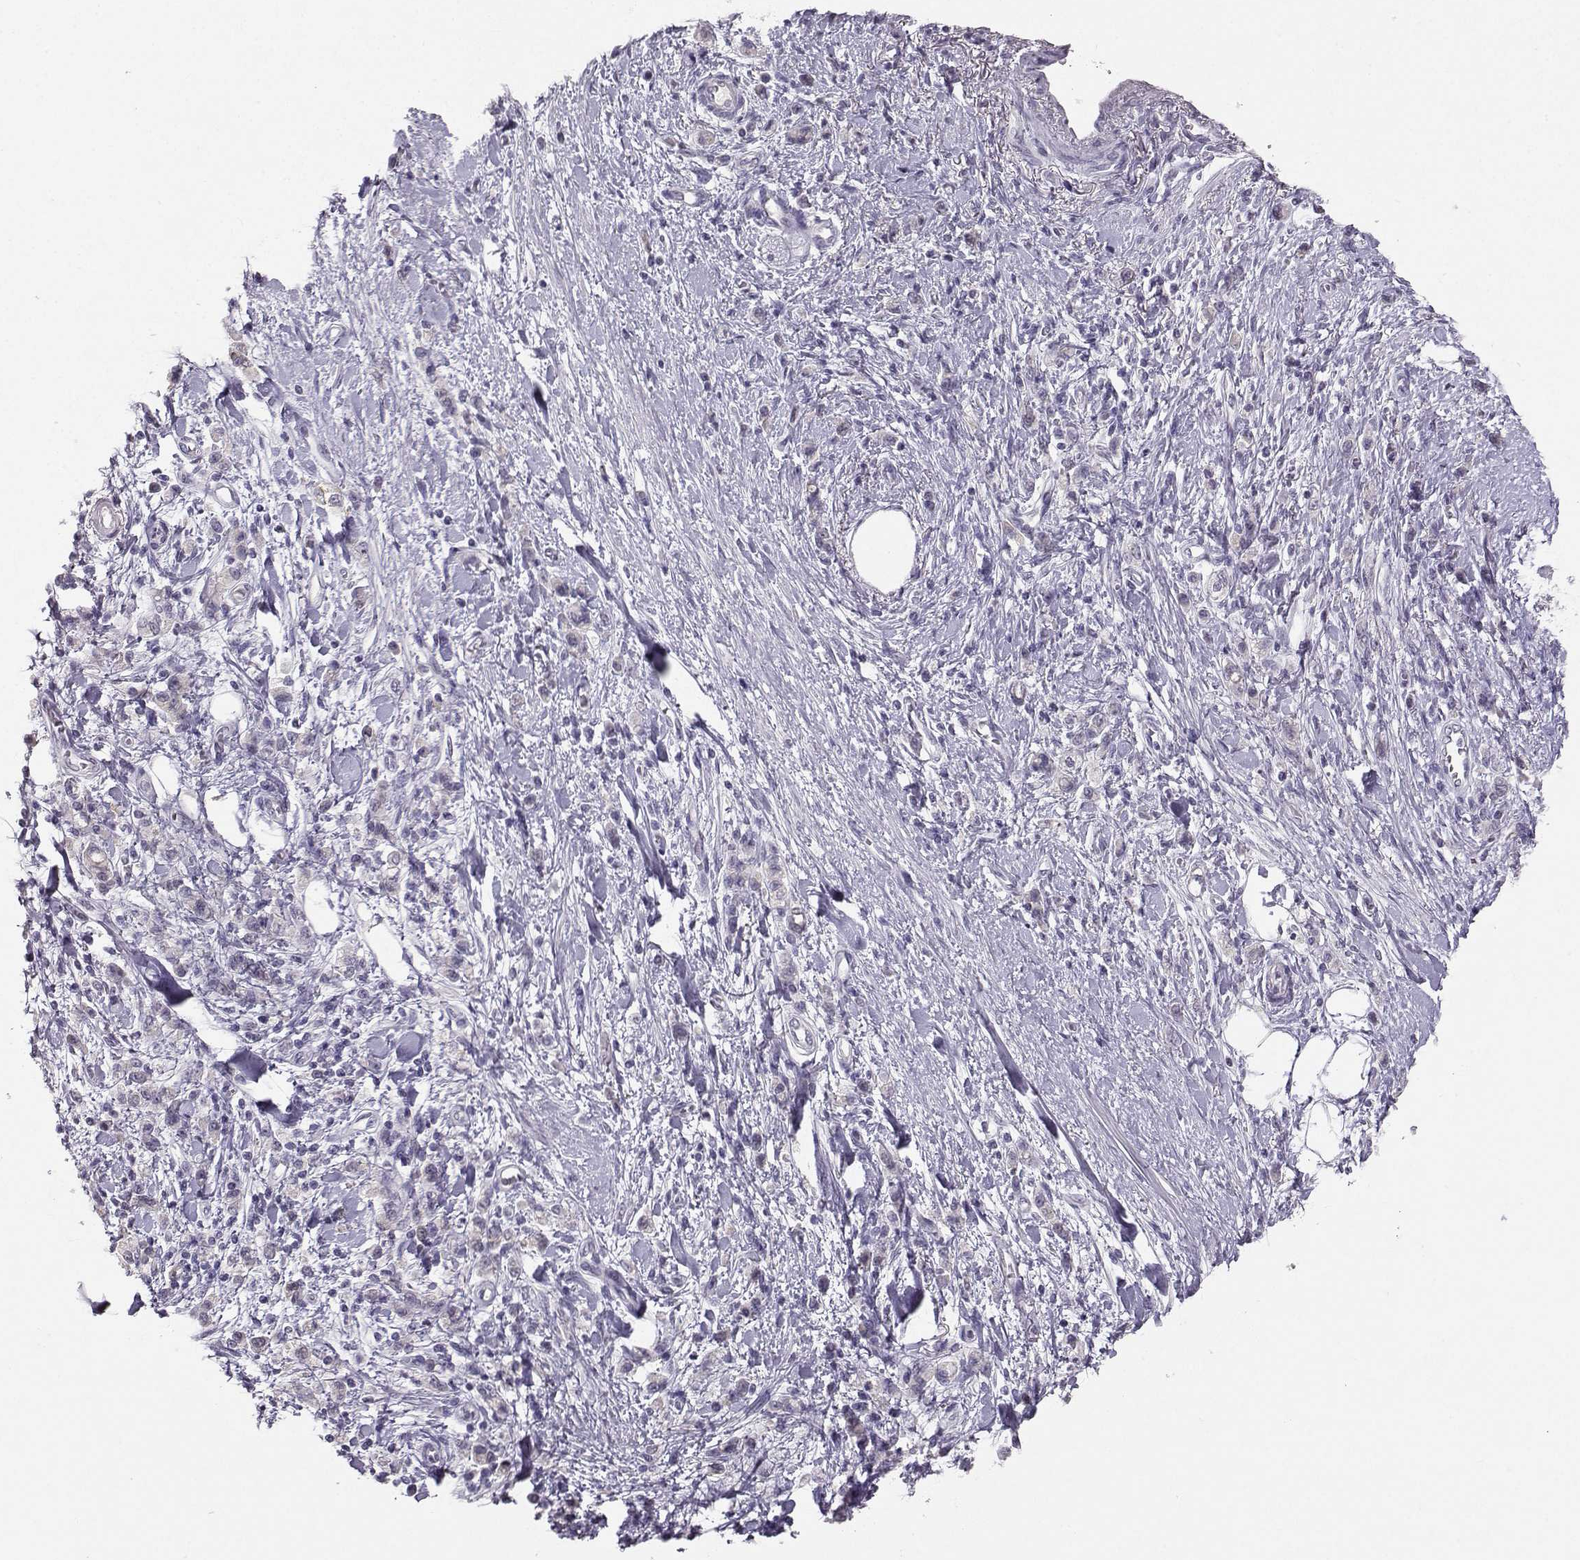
{"staining": {"intensity": "negative", "quantity": "none", "location": "none"}, "tissue": "stomach cancer", "cell_type": "Tumor cells", "image_type": "cancer", "snomed": [{"axis": "morphology", "description": "Adenocarcinoma, NOS"}, {"axis": "topography", "description": "Stomach"}], "caption": "A micrograph of human stomach cancer is negative for staining in tumor cells.", "gene": "PKP2", "patient": {"sex": "male", "age": 77}}